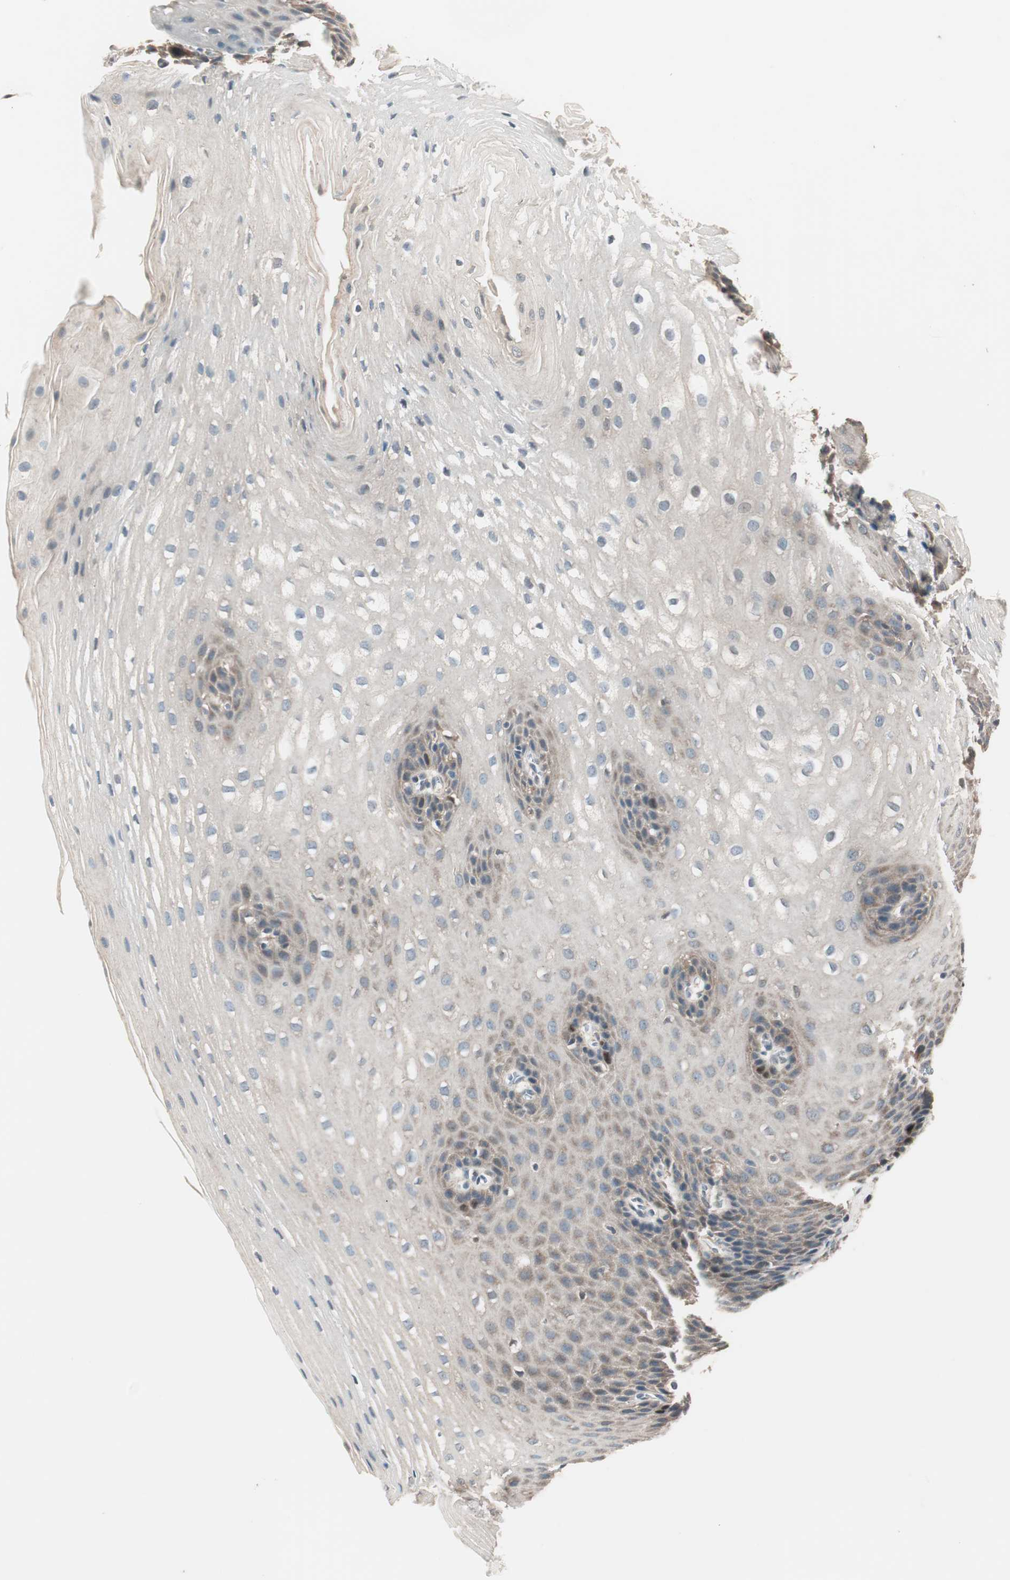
{"staining": {"intensity": "moderate", "quantity": "25%-75%", "location": "cytoplasmic/membranous"}, "tissue": "esophagus", "cell_type": "Squamous epithelial cells", "image_type": "normal", "snomed": [{"axis": "morphology", "description": "Normal tissue, NOS"}, {"axis": "topography", "description": "Esophagus"}], "caption": "About 25%-75% of squamous epithelial cells in benign human esophagus show moderate cytoplasmic/membranous protein positivity as visualized by brown immunohistochemical staining.", "gene": "NFRKB", "patient": {"sex": "male", "age": 48}}